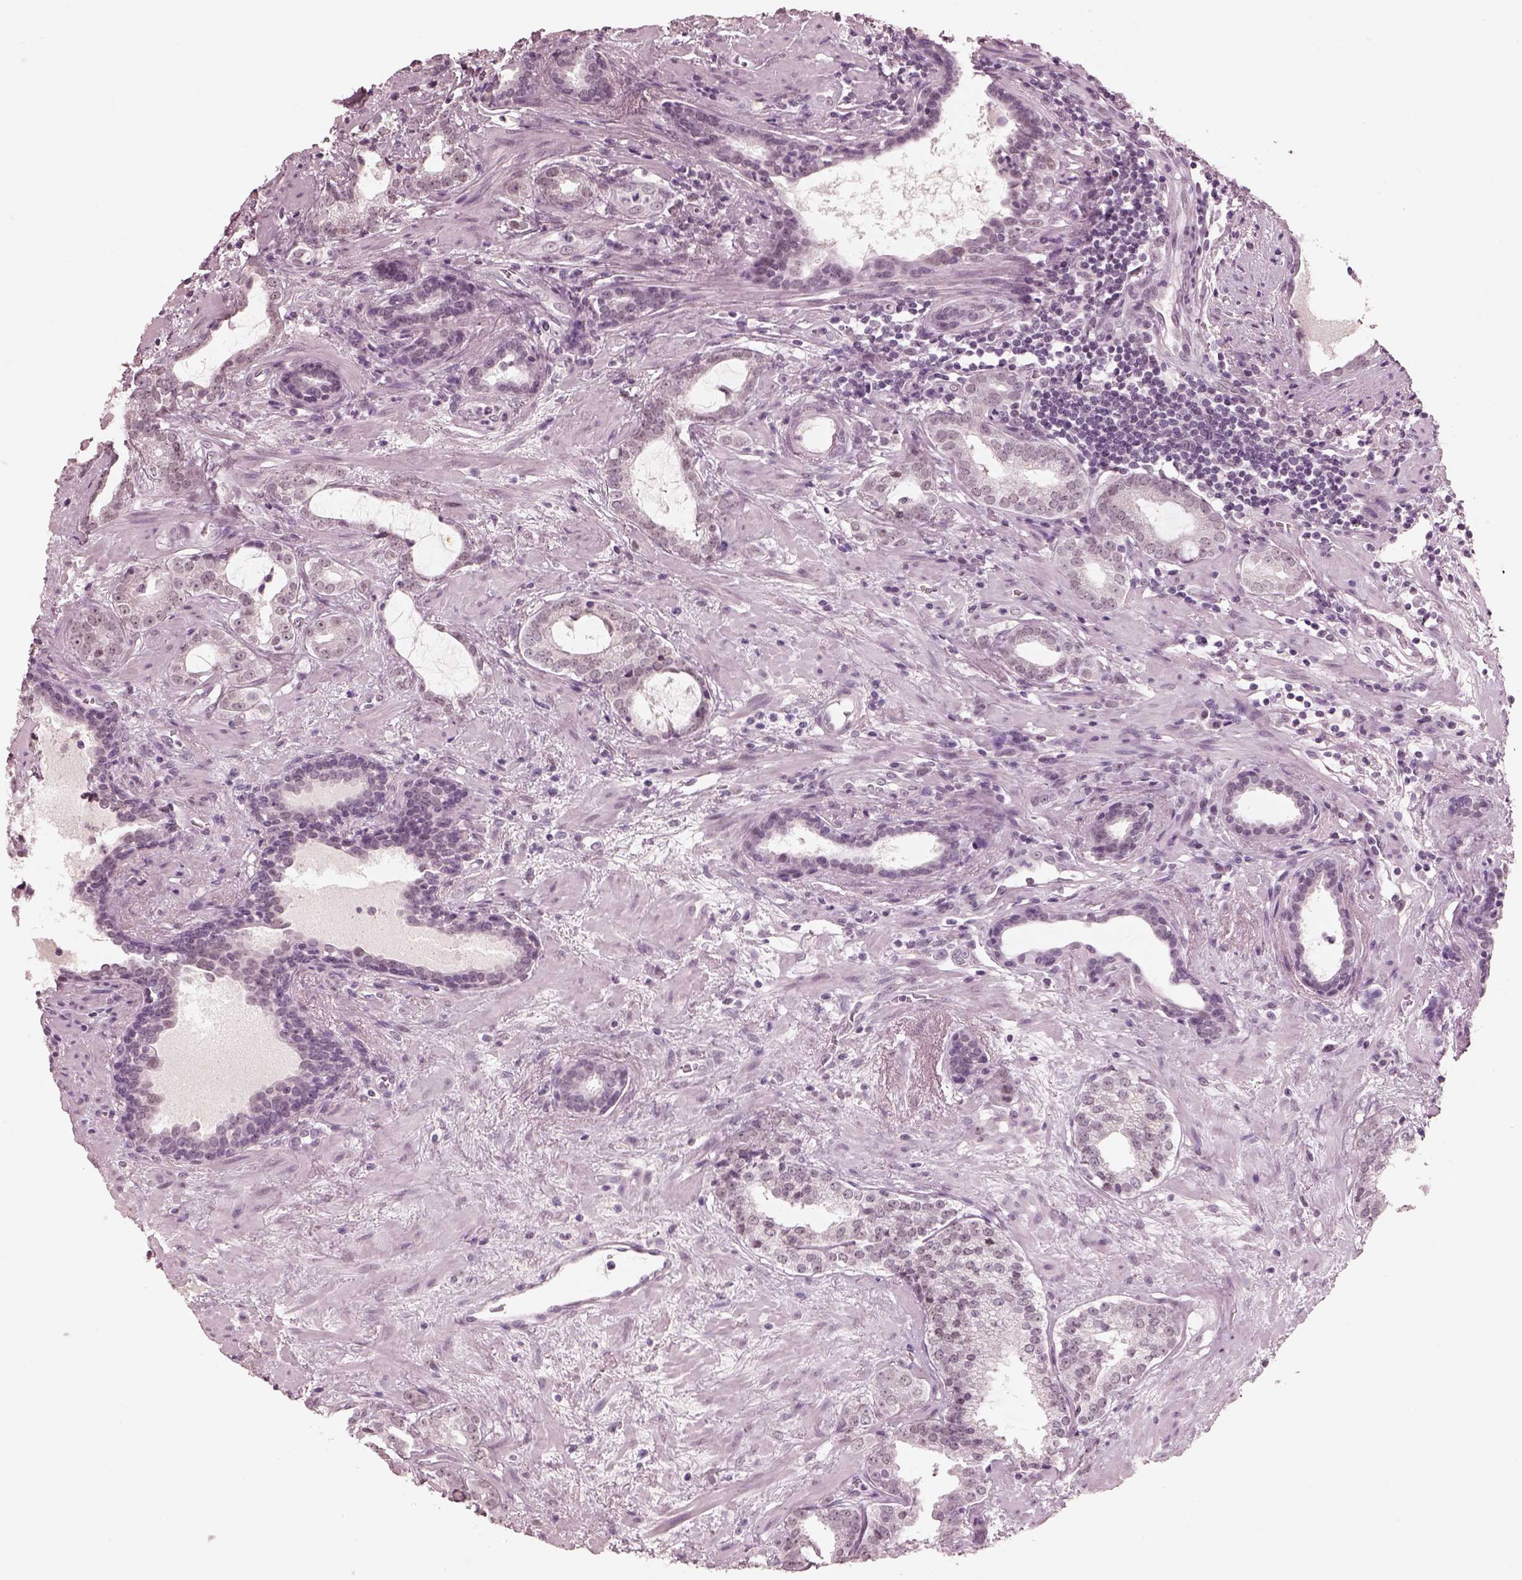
{"staining": {"intensity": "negative", "quantity": "none", "location": "none"}, "tissue": "prostate cancer", "cell_type": "Tumor cells", "image_type": "cancer", "snomed": [{"axis": "morphology", "description": "Adenocarcinoma, NOS"}, {"axis": "topography", "description": "Prostate"}], "caption": "Immunohistochemical staining of prostate cancer displays no significant positivity in tumor cells.", "gene": "GARIN4", "patient": {"sex": "male", "age": 66}}